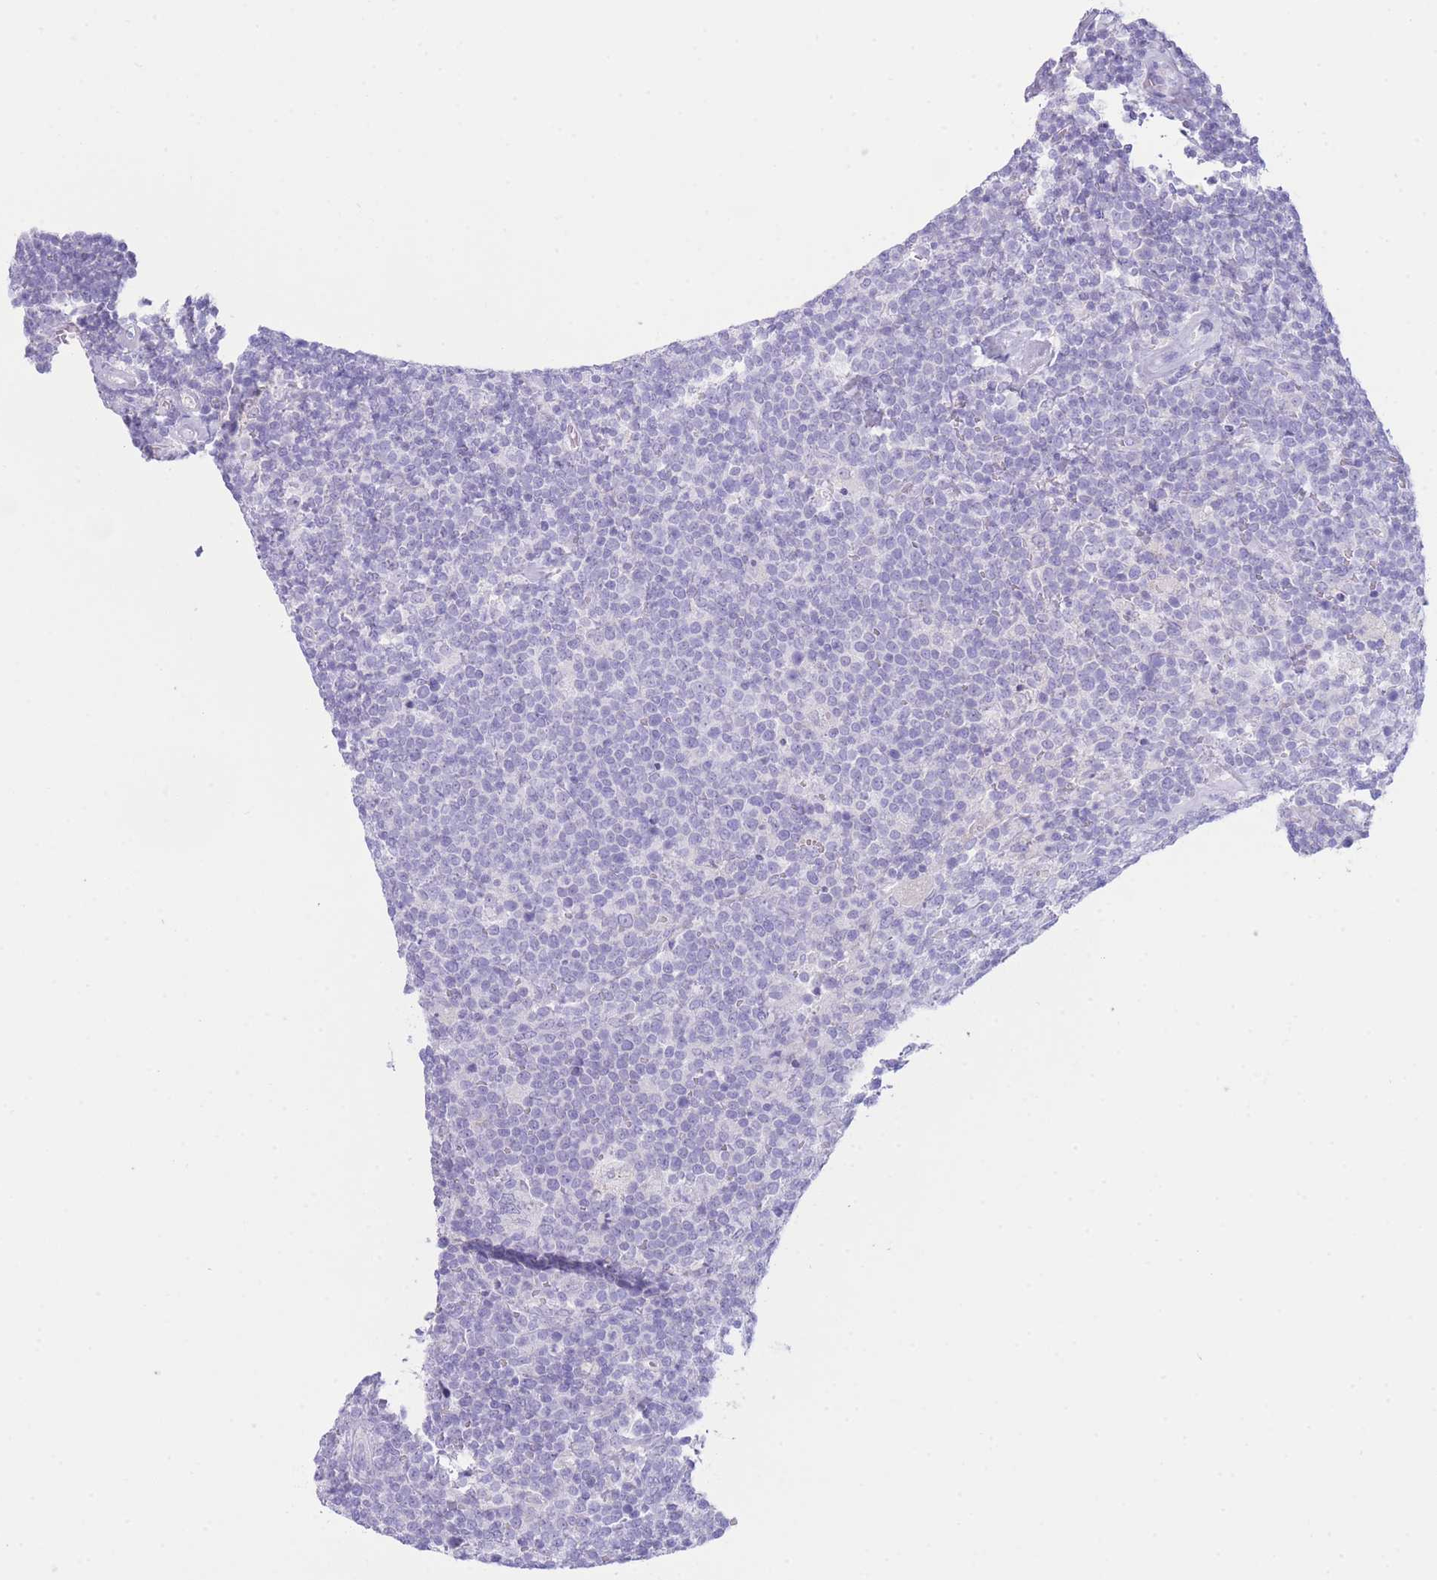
{"staining": {"intensity": "negative", "quantity": "none", "location": "none"}, "tissue": "lymphoma", "cell_type": "Tumor cells", "image_type": "cancer", "snomed": [{"axis": "morphology", "description": "Malignant lymphoma, non-Hodgkin's type, High grade"}, {"axis": "topography", "description": "Lymph node"}], "caption": "Lymphoma was stained to show a protein in brown. There is no significant positivity in tumor cells.", "gene": "VWA8", "patient": {"sex": "male", "age": 61}}